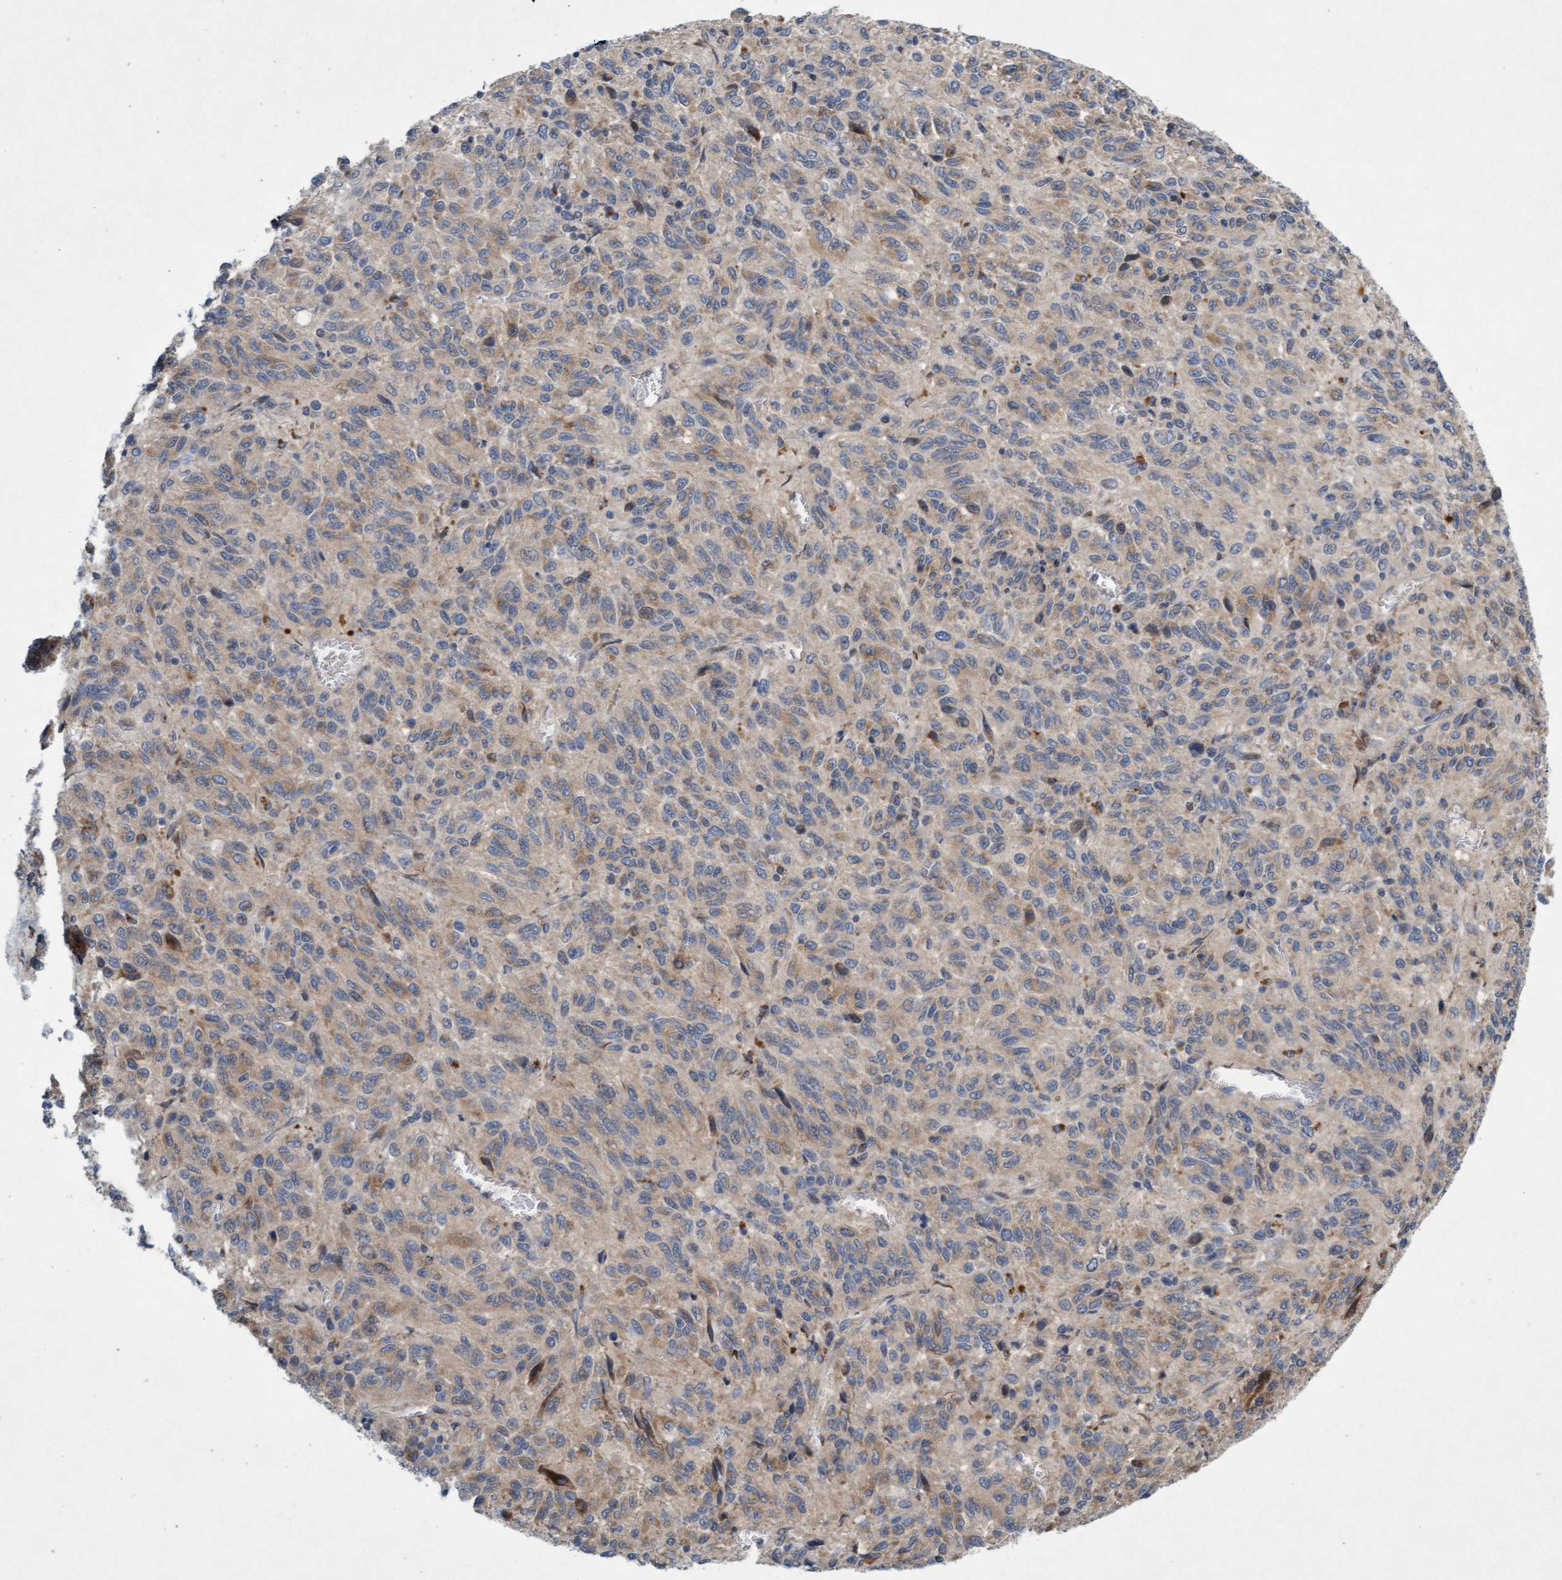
{"staining": {"intensity": "weak", "quantity": "25%-75%", "location": "cytoplasmic/membranous"}, "tissue": "melanoma", "cell_type": "Tumor cells", "image_type": "cancer", "snomed": [{"axis": "morphology", "description": "Malignant melanoma, Metastatic site"}, {"axis": "topography", "description": "Lung"}], "caption": "High-magnification brightfield microscopy of malignant melanoma (metastatic site) stained with DAB (3,3'-diaminobenzidine) (brown) and counterstained with hematoxylin (blue). tumor cells exhibit weak cytoplasmic/membranous positivity is present in approximately25%-75% of cells.", "gene": "DDHD2", "patient": {"sex": "male", "age": 64}}